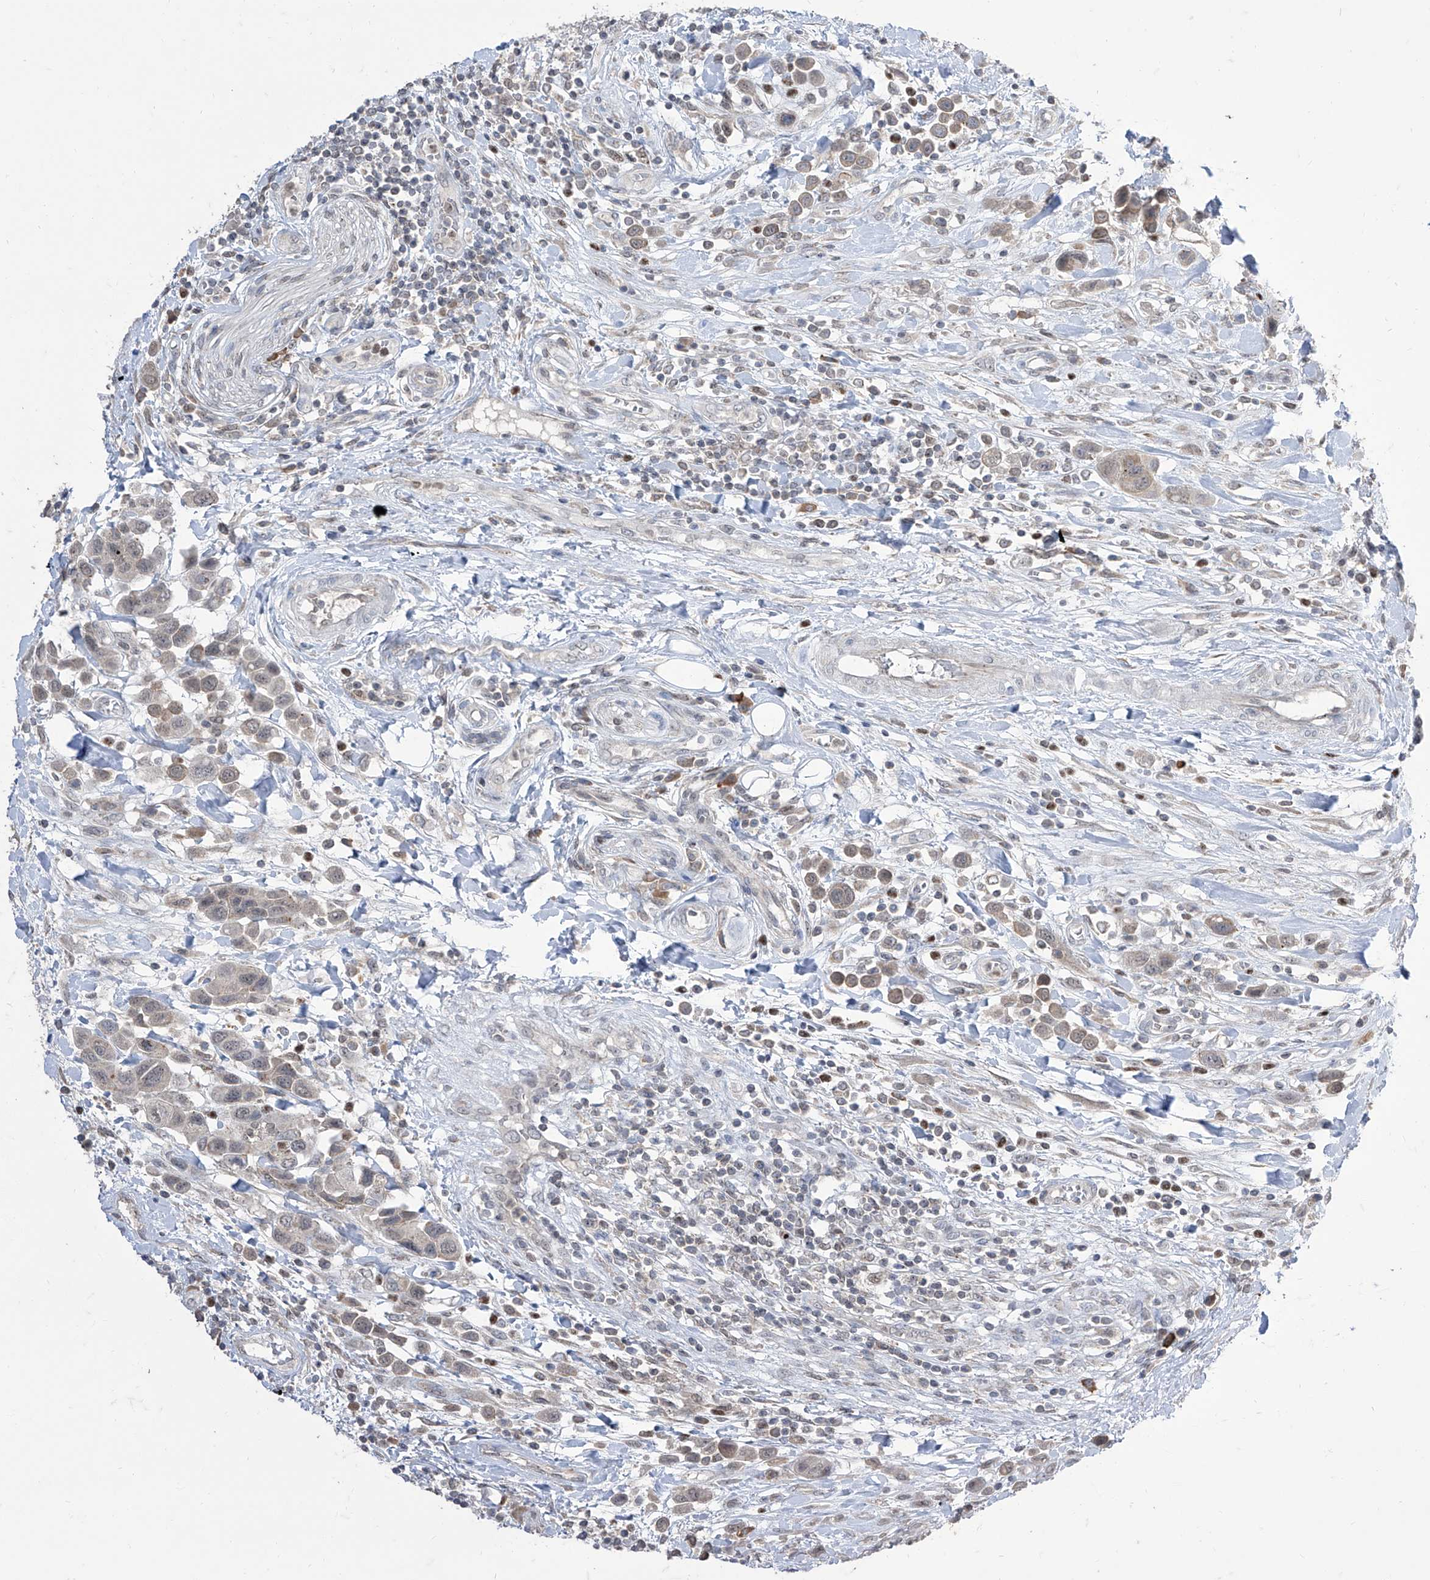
{"staining": {"intensity": "negative", "quantity": "none", "location": "none"}, "tissue": "urothelial cancer", "cell_type": "Tumor cells", "image_type": "cancer", "snomed": [{"axis": "morphology", "description": "Urothelial carcinoma, High grade"}, {"axis": "topography", "description": "Urinary bladder"}], "caption": "IHC histopathology image of urothelial cancer stained for a protein (brown), which shows no expression in tumor cells.", "gene": "BROX", "patient": {"sex": "male", "age": 50}}